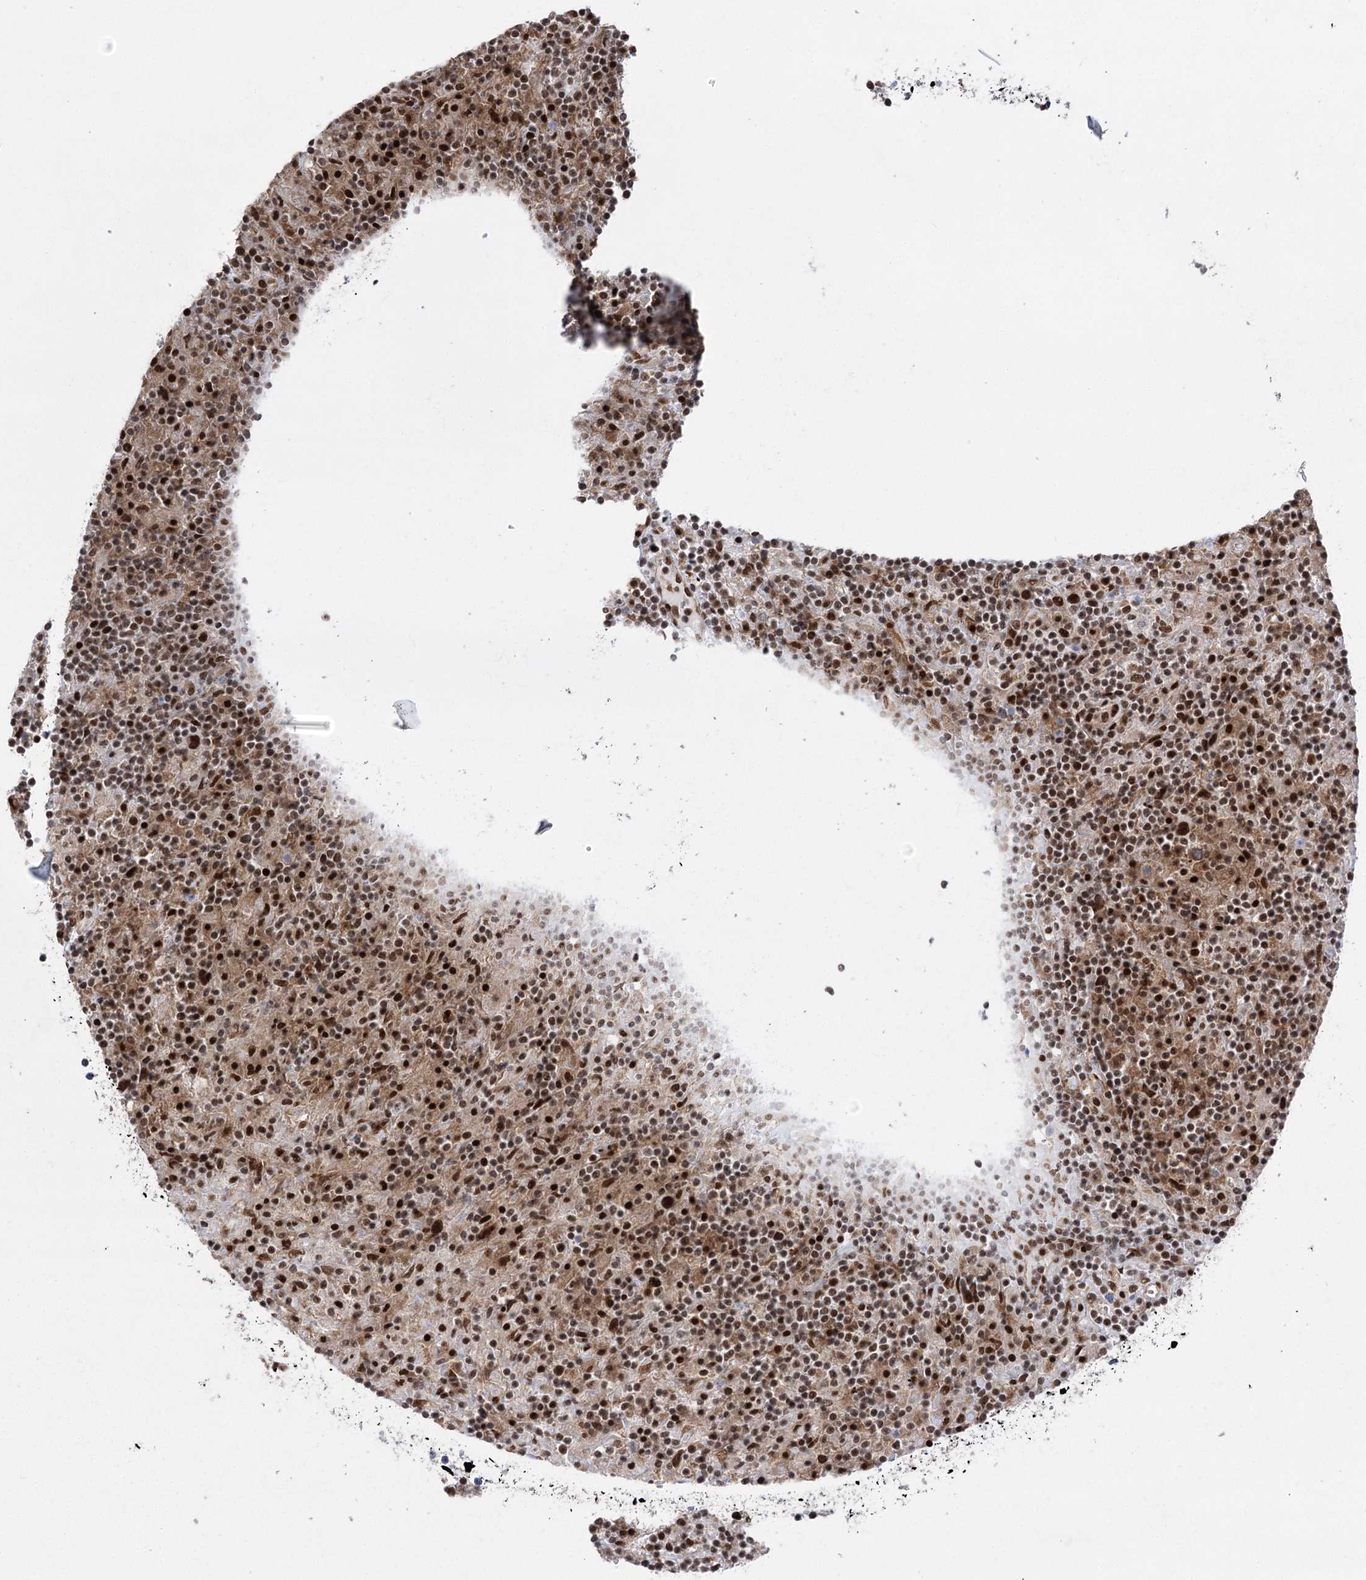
{"staining": {"intensity": "strong", "quantity": ">75%", "location": "nuclear"}, "tissue": "lymphoma", "cell_type": "Tumor cells", "image_type": "cancer", "snomed": [{"axis": "morphology", "description": "Hodgkin's disease, NOS"}, {"axis": "topography", "description": "Lymph node"}], "caption": "Immunohistochemical staining of lymphoma reveals high levels of strong nuclear protein expression in approximately >75% of tumor cells.", "gene": "ZCCHC8", "patient": {"sex": "male", "age": 70}}